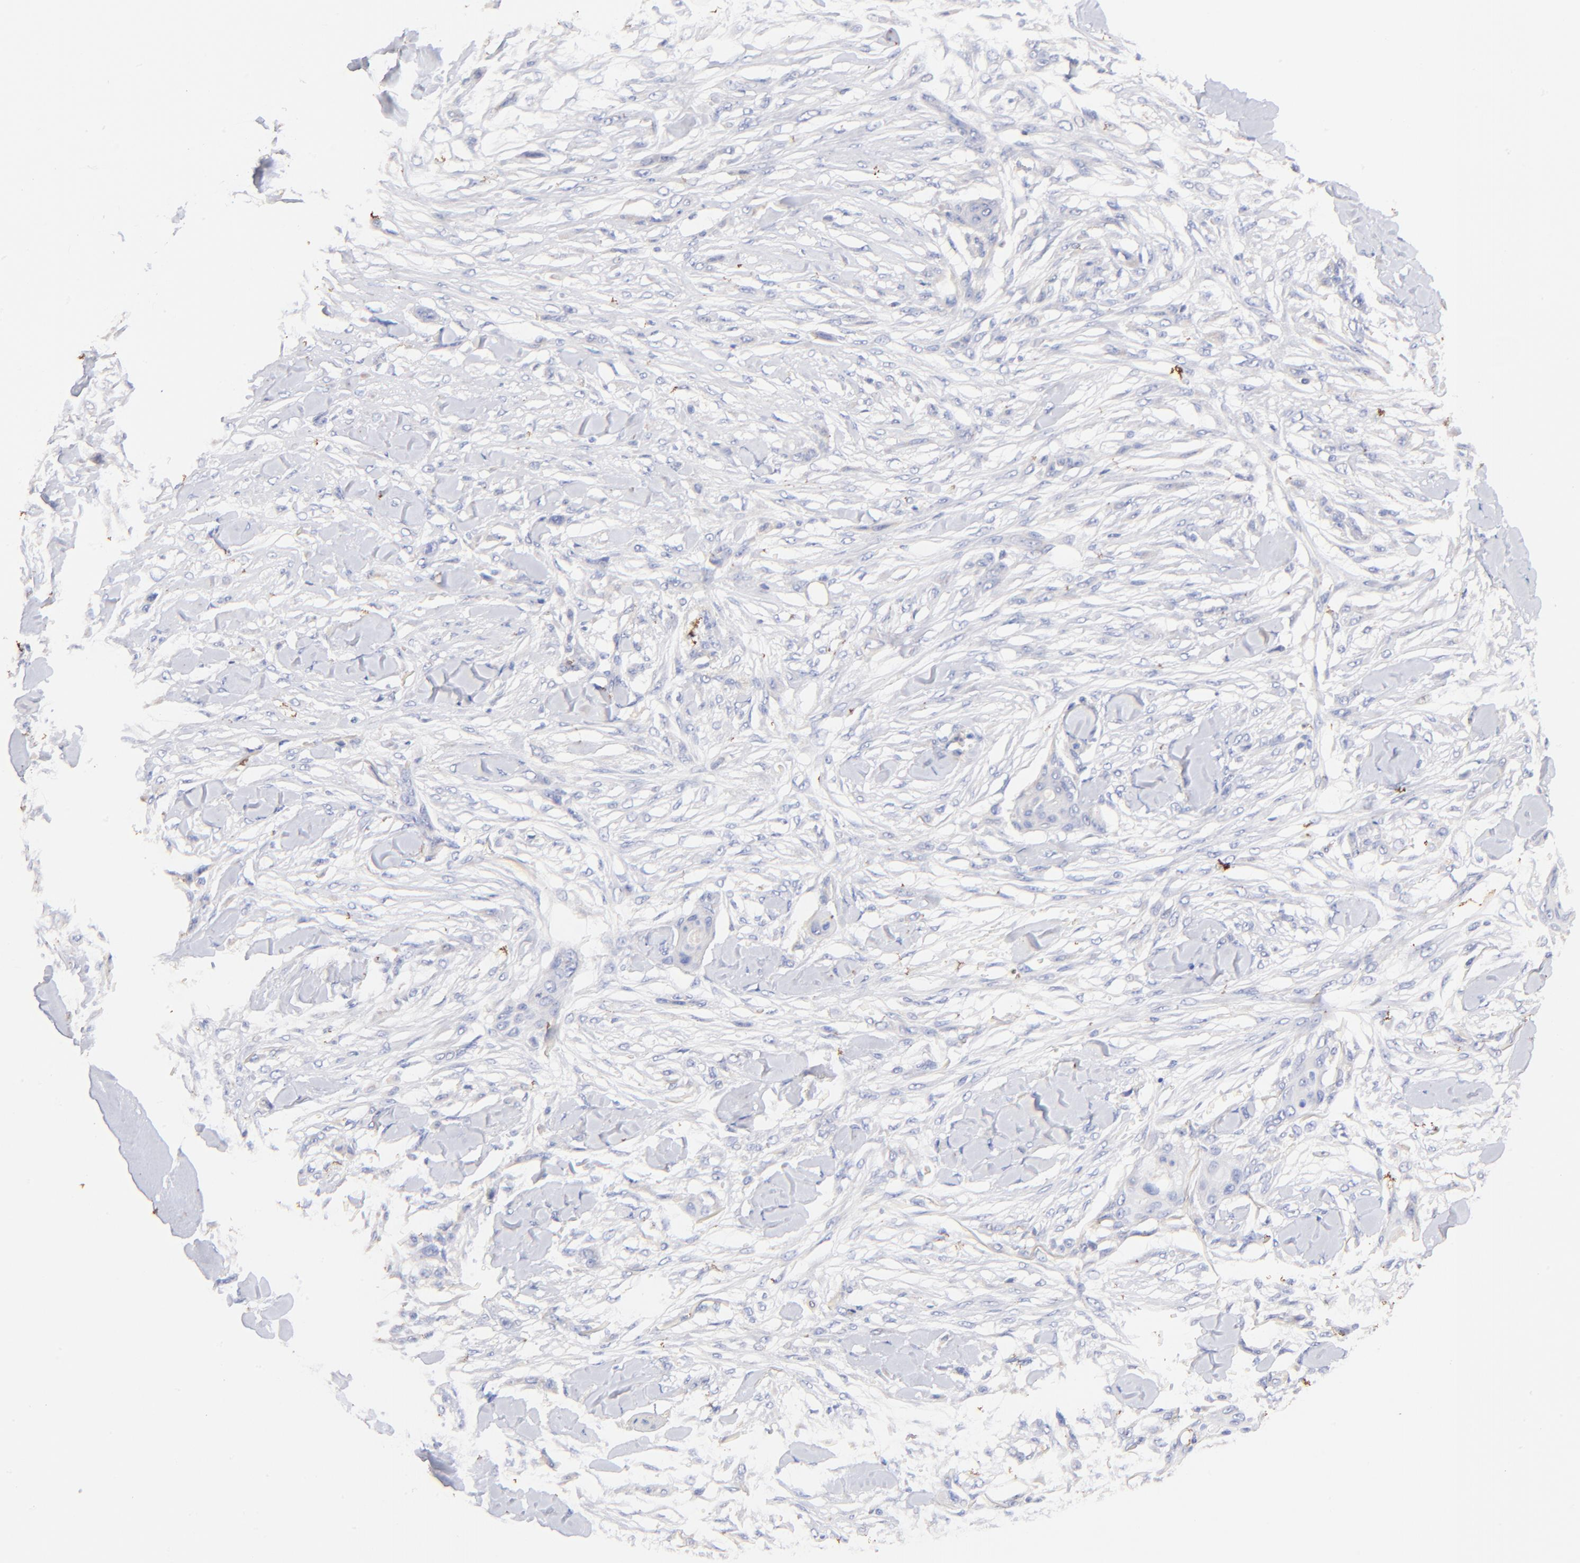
{"staining": {"intensity": "negative", "quantity": "none", "location": "none"}, "tissue": "skin cancer", "cell_type": "Tumor cells", "image_type": "cancer", "snomed": [{"axis": "morphology", "description": "Squamous cell carcinoma, NOS"}, {"axis": "topography", "description": "Skin"}], "caption": "The photomicrograph shows no significant staining in tumor cells of skin cancer.", "gene": "IGLV7-43", "patient": {"sex": "female", "age": 59}}